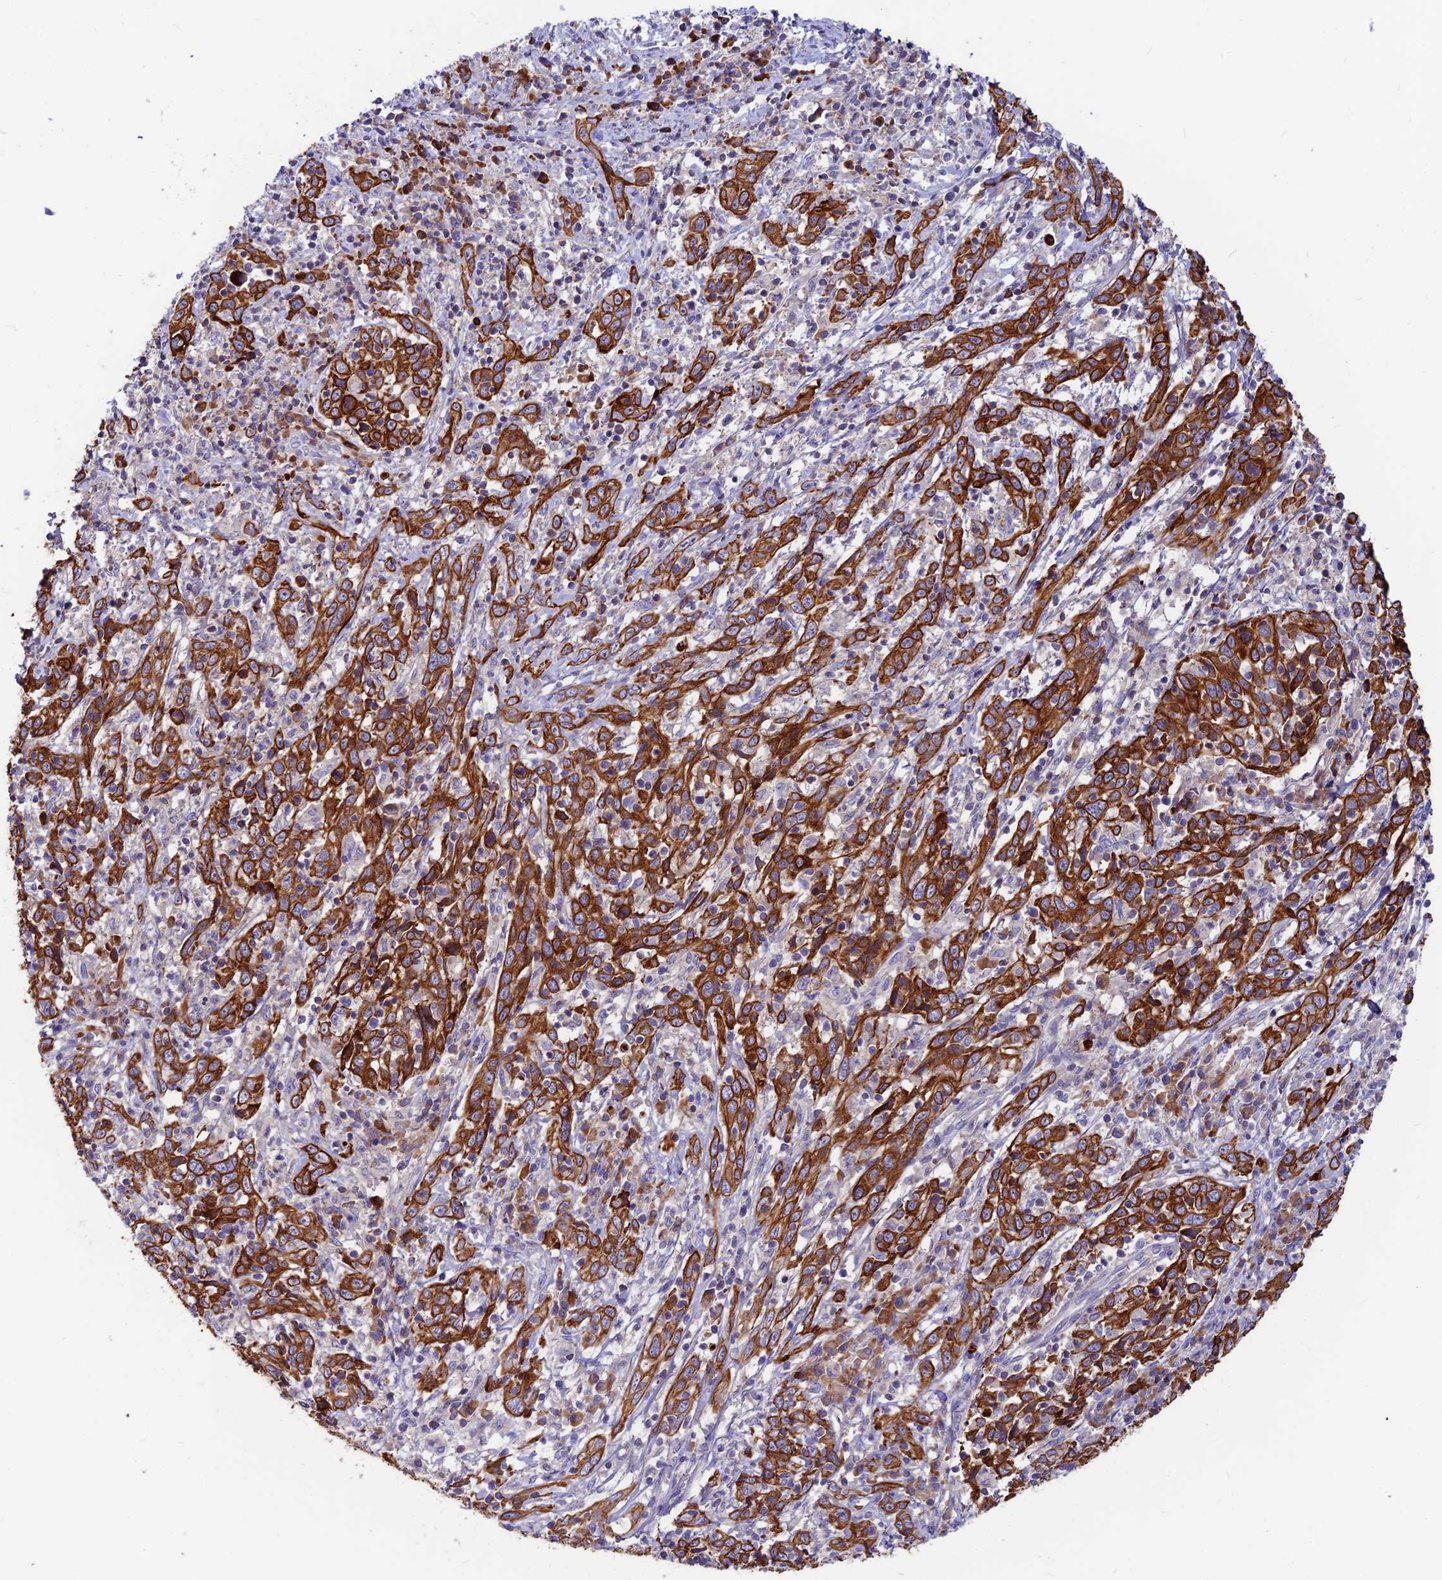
{"staining": {"intensity": "strong", "quantity": ">75%", "location": "cytoplasmic/membranous"}, "tissue": "cervical cancer", "cell_type": "Tumor cells", "image_type": "cancer", "snomed": [{"axis": "morphology", "description": "Squamous cell carcinoma, NOS"}, {"axis": "topography", "description": "Cervix"}], "caption": "Approximately >75% of tumor cells in cervical cancer show strong cytoplasmic/membranous protein staining as visualized by brown immunohistochemical staining.", "gene": "DENND2D", "patient": {"sex": "female", "age": 46}}